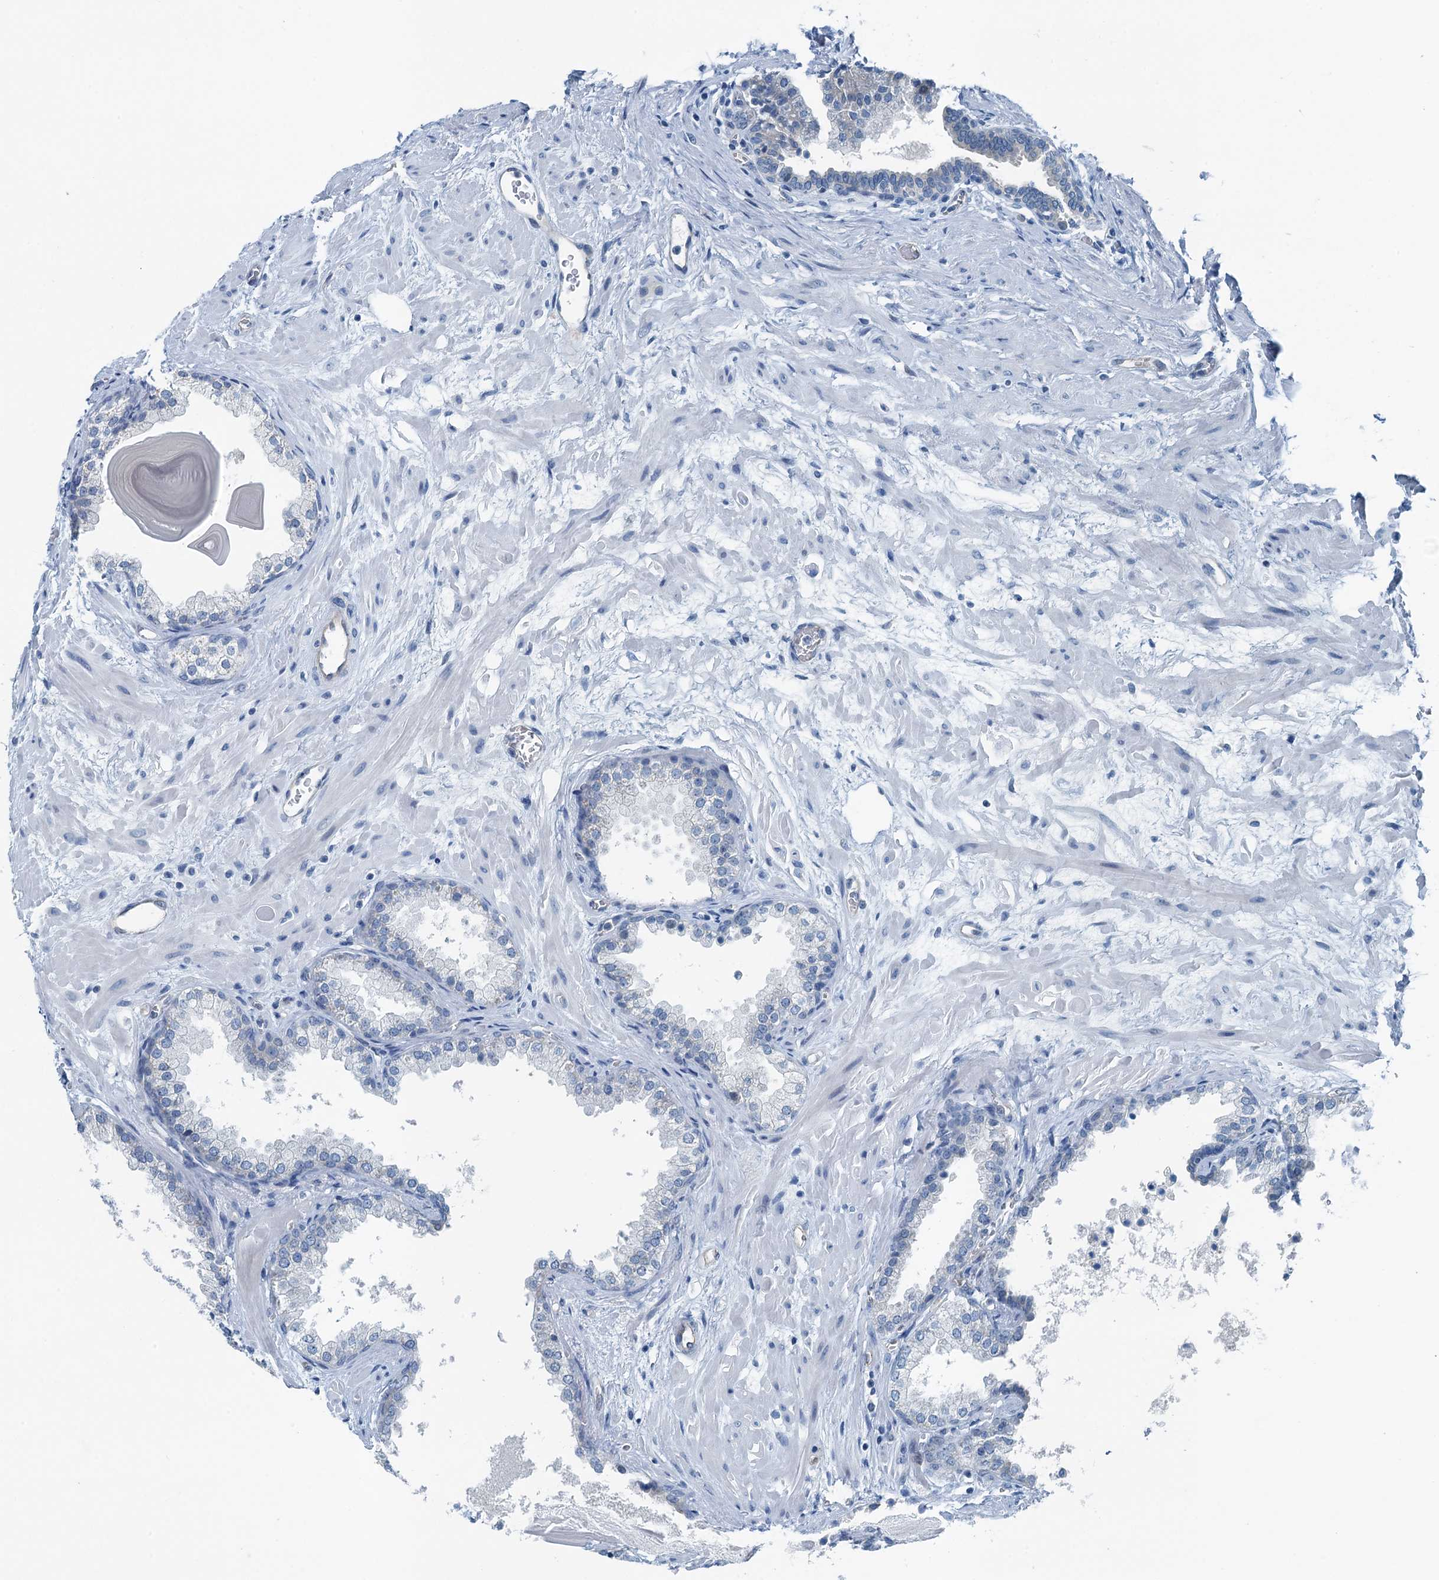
{"staining": {"intensity": "negative", "quantity": "none", "location": "none"}, "tissue": "prostate", "cell_type": "Glandular cells", "image_type": "normal", "snomed": [{"axis": "morphology", "description": "Normal tissue, NOS"}, {"axis": "topography", "description": "Prostate"}], "caption": "High power microscopy histopathology image of an immunohistochemistry histopathology image of benign prostate, revealing no significant expression in glandular cells.", "gene": "GFOD2", "patient": {"sex": "male", "age": 48}}